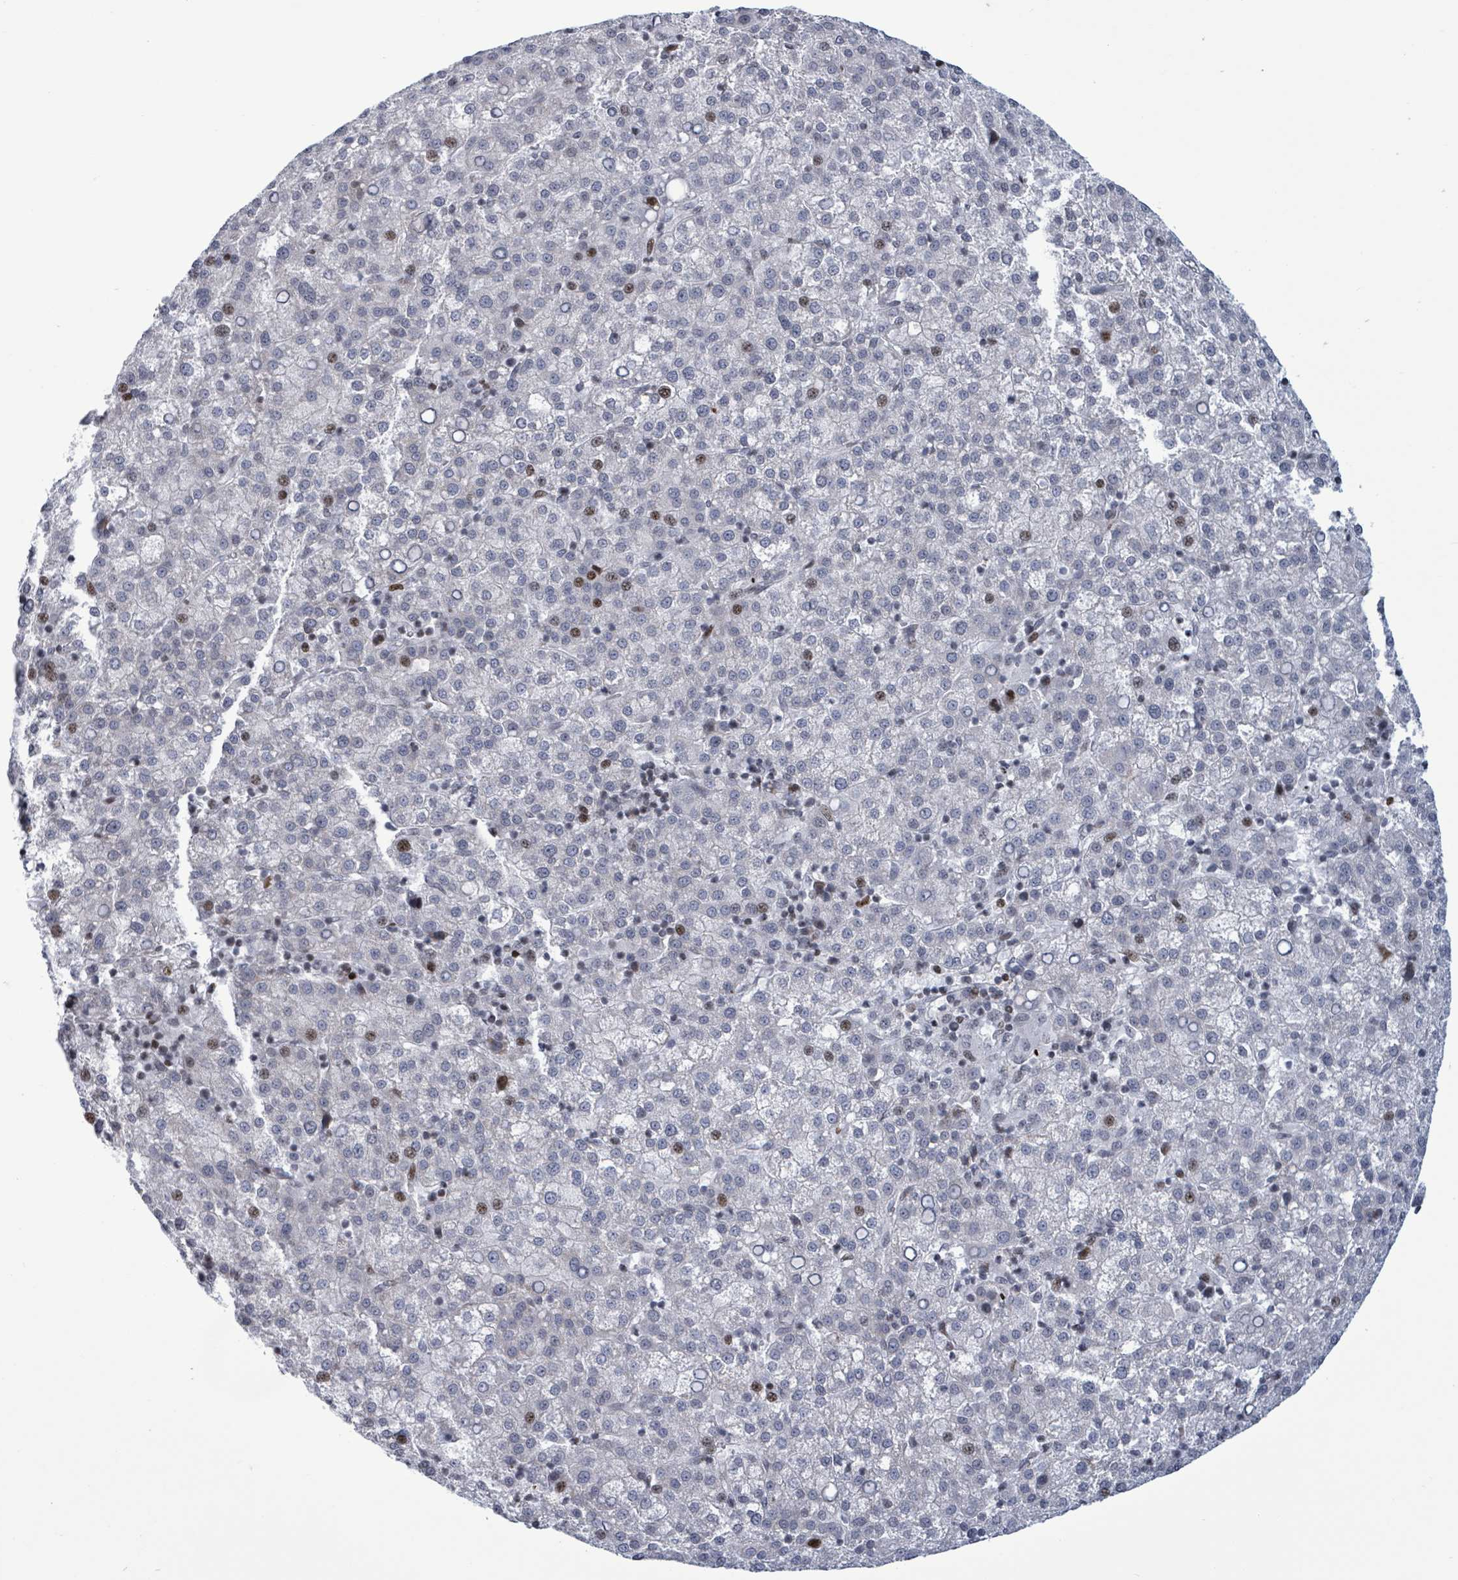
{"staining": {"intensity": "moderate", "quantity": "<25%", "location": "nuclear"}, "tissue": "liver cancer", "cell_type": "Tumor cells", "image_type": "cancer", "snomed": [{"axis": "morphology", "description": "Carcinoma, Hepatocellular, NOS"}, {"axis": "topography", "description": "Liver"}], "caption": "Immunohistochemical staining of human liver cancer exhibits low levels of moderate nuclear protein positivity in about <25% of tumor cells.", "gene": "FNDC4", "patient": {"sex": "female", "age": 58}}